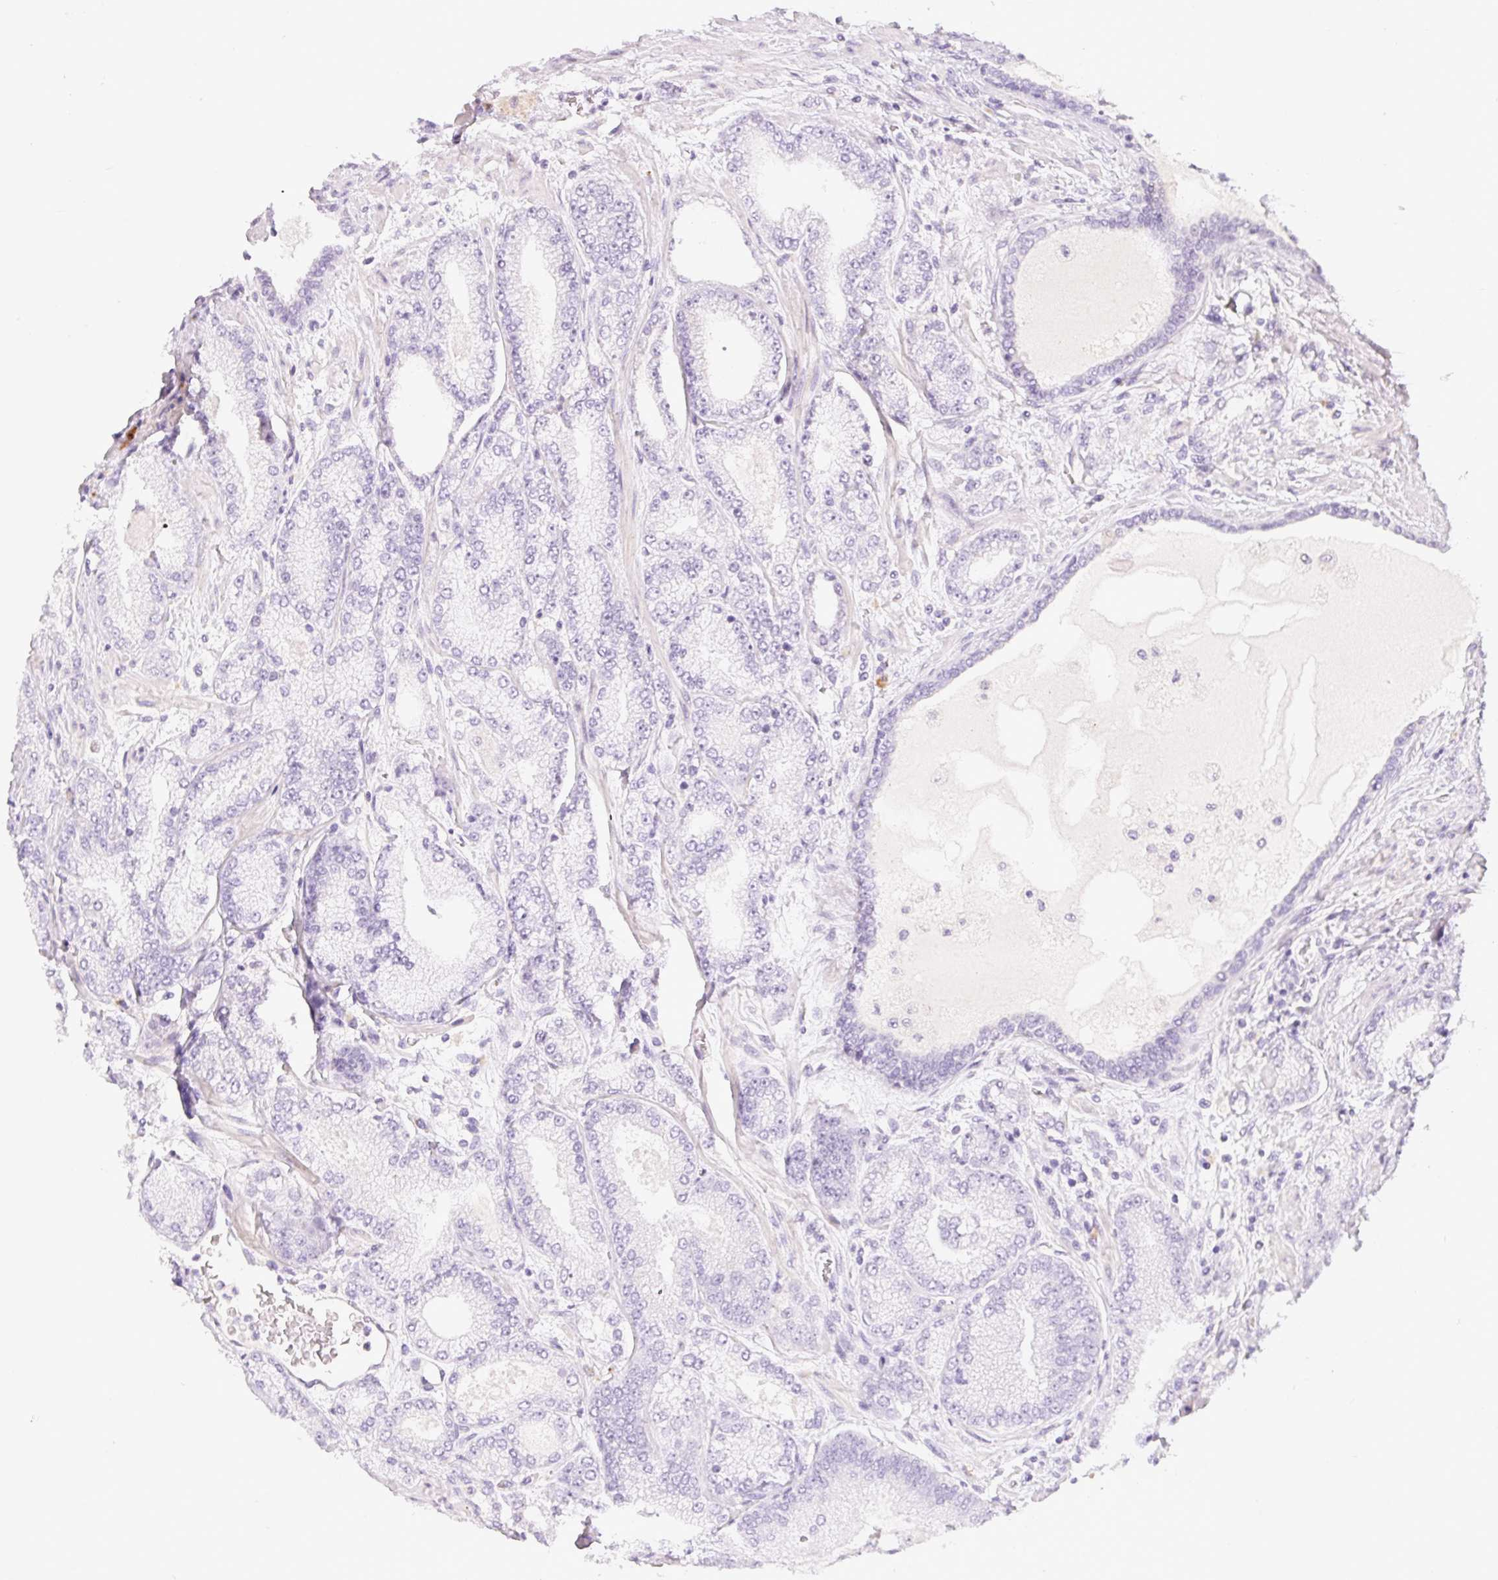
{"staining": {"intensity": "negative", "quantity": "none", "location": "none"}, "tissue": "prostate cancer", "cell_type": "Tumor cells", "image_type": "cancer", "snomed": [{"axis": "morphology", "description": "Adenocarcinoma, High grade"}, {"axis": "topography", "description": "Prostate"}], "caption": "High-grade adenocarcinoma (prostate) stained for a protein using immunohistochemistry demonstrates no staining tumor cells.", "gene": "MIA2", "patient": {"sex": "male", "age": 68}}